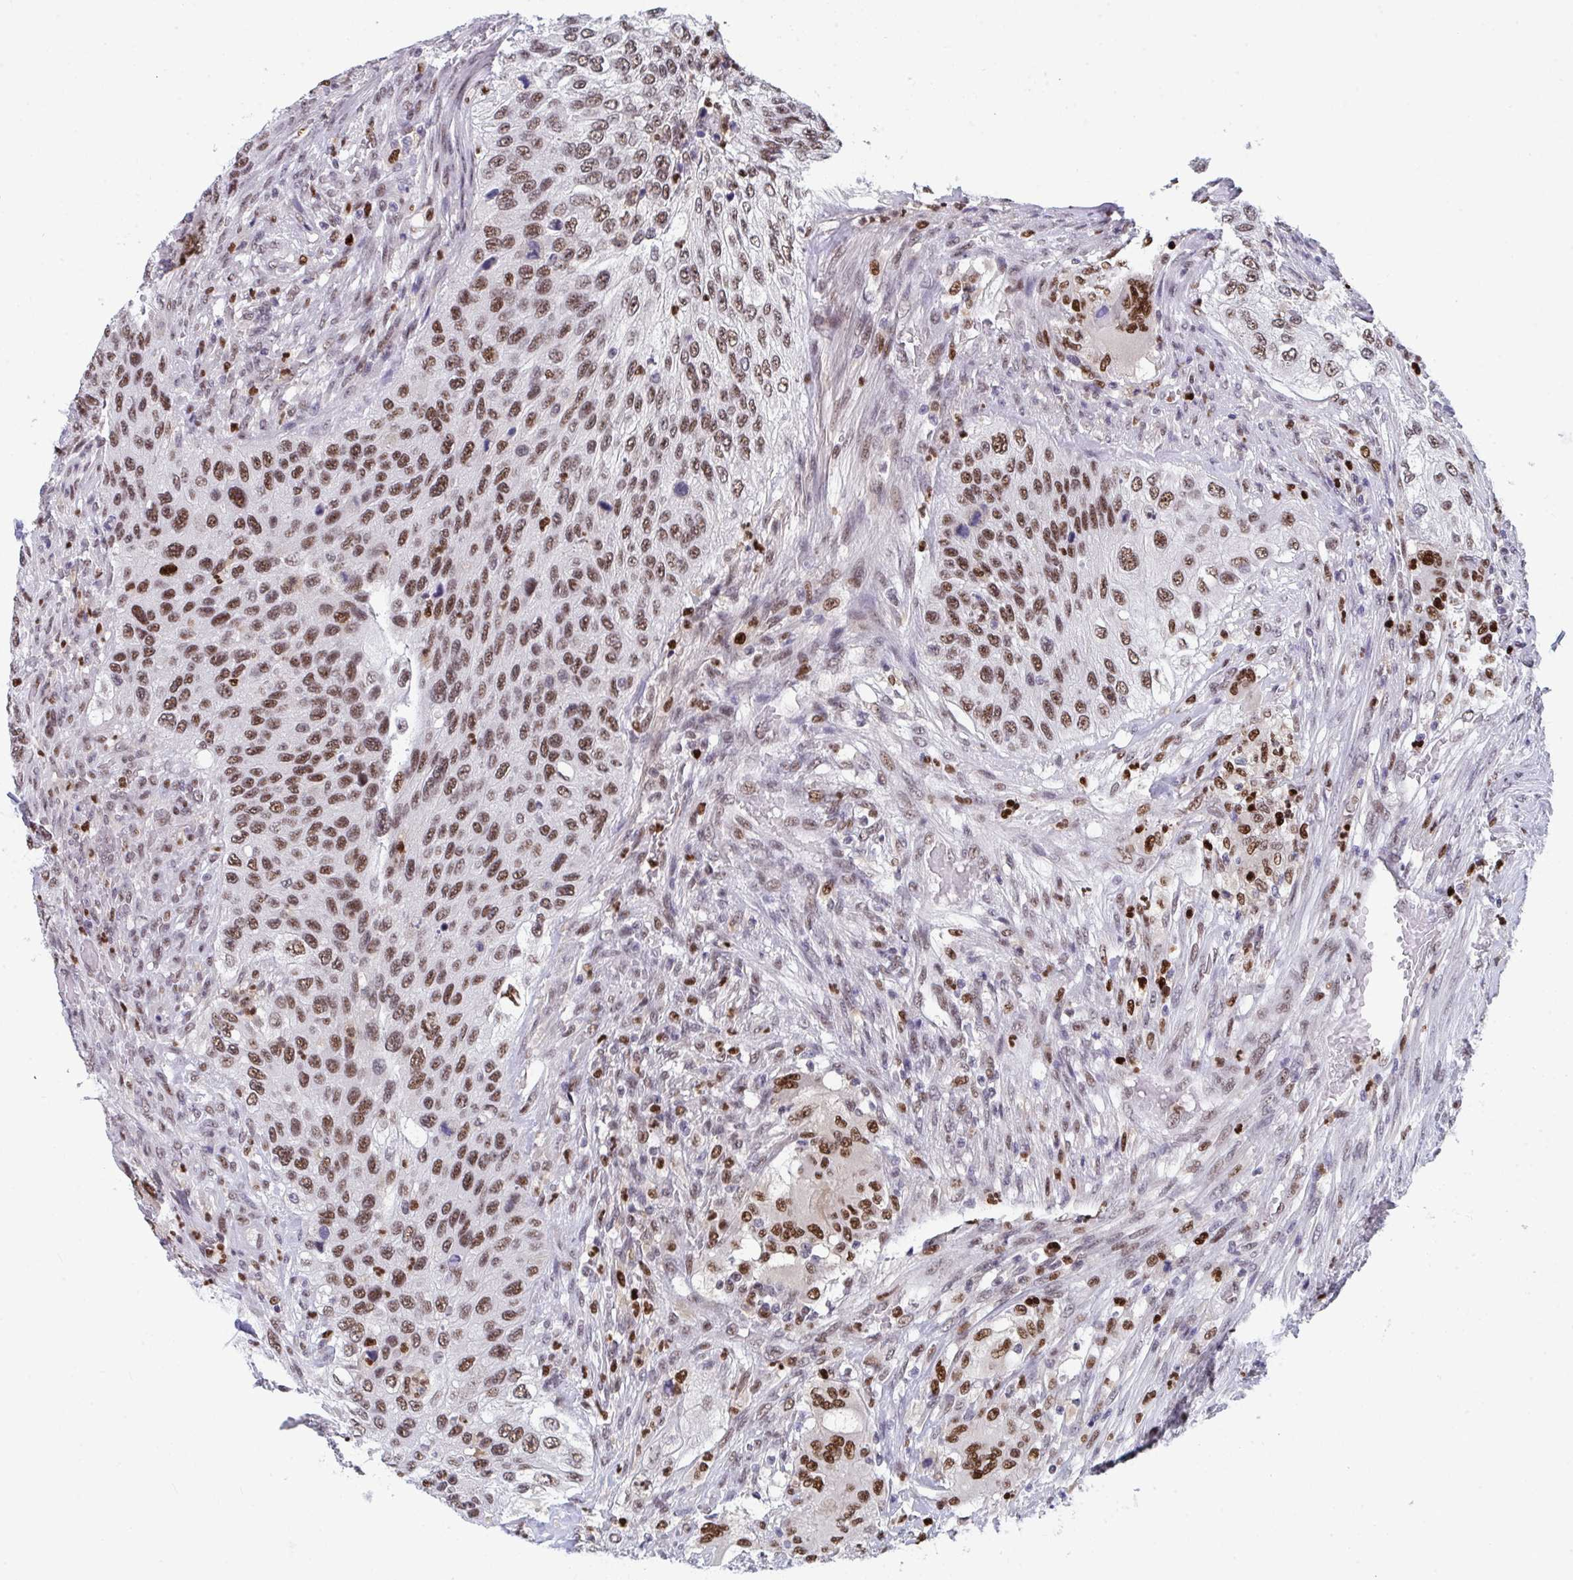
{"staining": {"intensity": "moderate", "quantity": ">75%", "location": "nuclear"}, "tissue": "urothelial cancer", "cell_type": "Tumor cells", "image_type": "cancer", "snomed": [{"axis": "morphology", "description": "Urothelial carcinoma, High grade"}, {"axis": "topography", "description": "Urinary bladder"}], "caption": "Protein staining of high-grade urothelial carcinoma tissue reveals moderate nuclear positivity in approximately >75% of tumor cells.", "gene": "JDP2", "patient": {"sex": "female", "age": 60}}